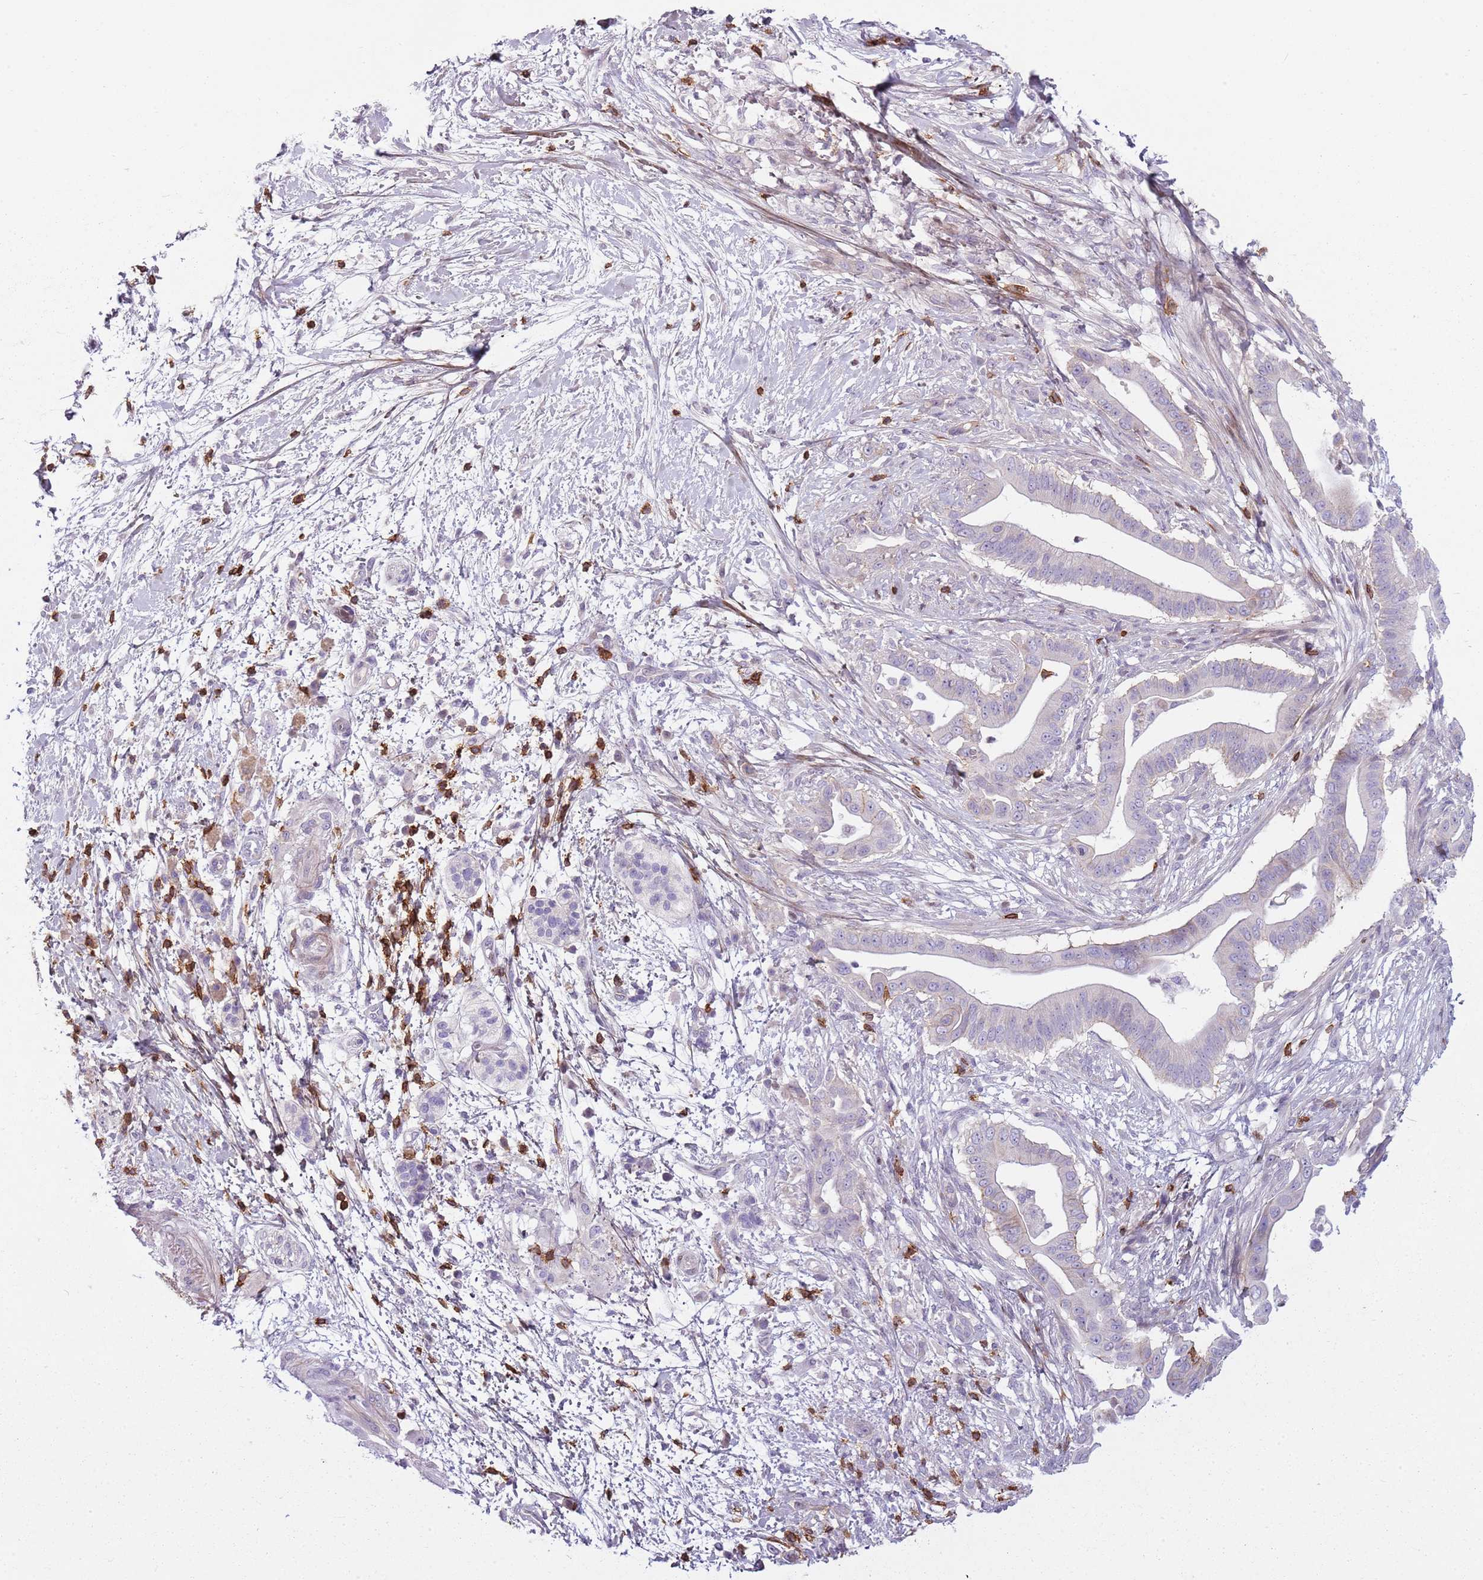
{"staining": {"intensity": "negative", "quantity": "none", "location": "none"}, "tissue": "pancreatic cancer", "cell_type": "Tumor cells", "image_type": "cancer", "snomed": [{"axis": "morphology", "description": "Adenocarcinoma, NOS"}, {"axis": "topography", "description": "Pancreas"}], "caption": "This micrograph is of pancreatic cancer stained with immunohistochemistry to label a protein in brown with the nuclei are counter-stained blue. There is no staining in tumor cells.", "gene": "ZNF583", "patient": {"sex": "male", "age": 68}}